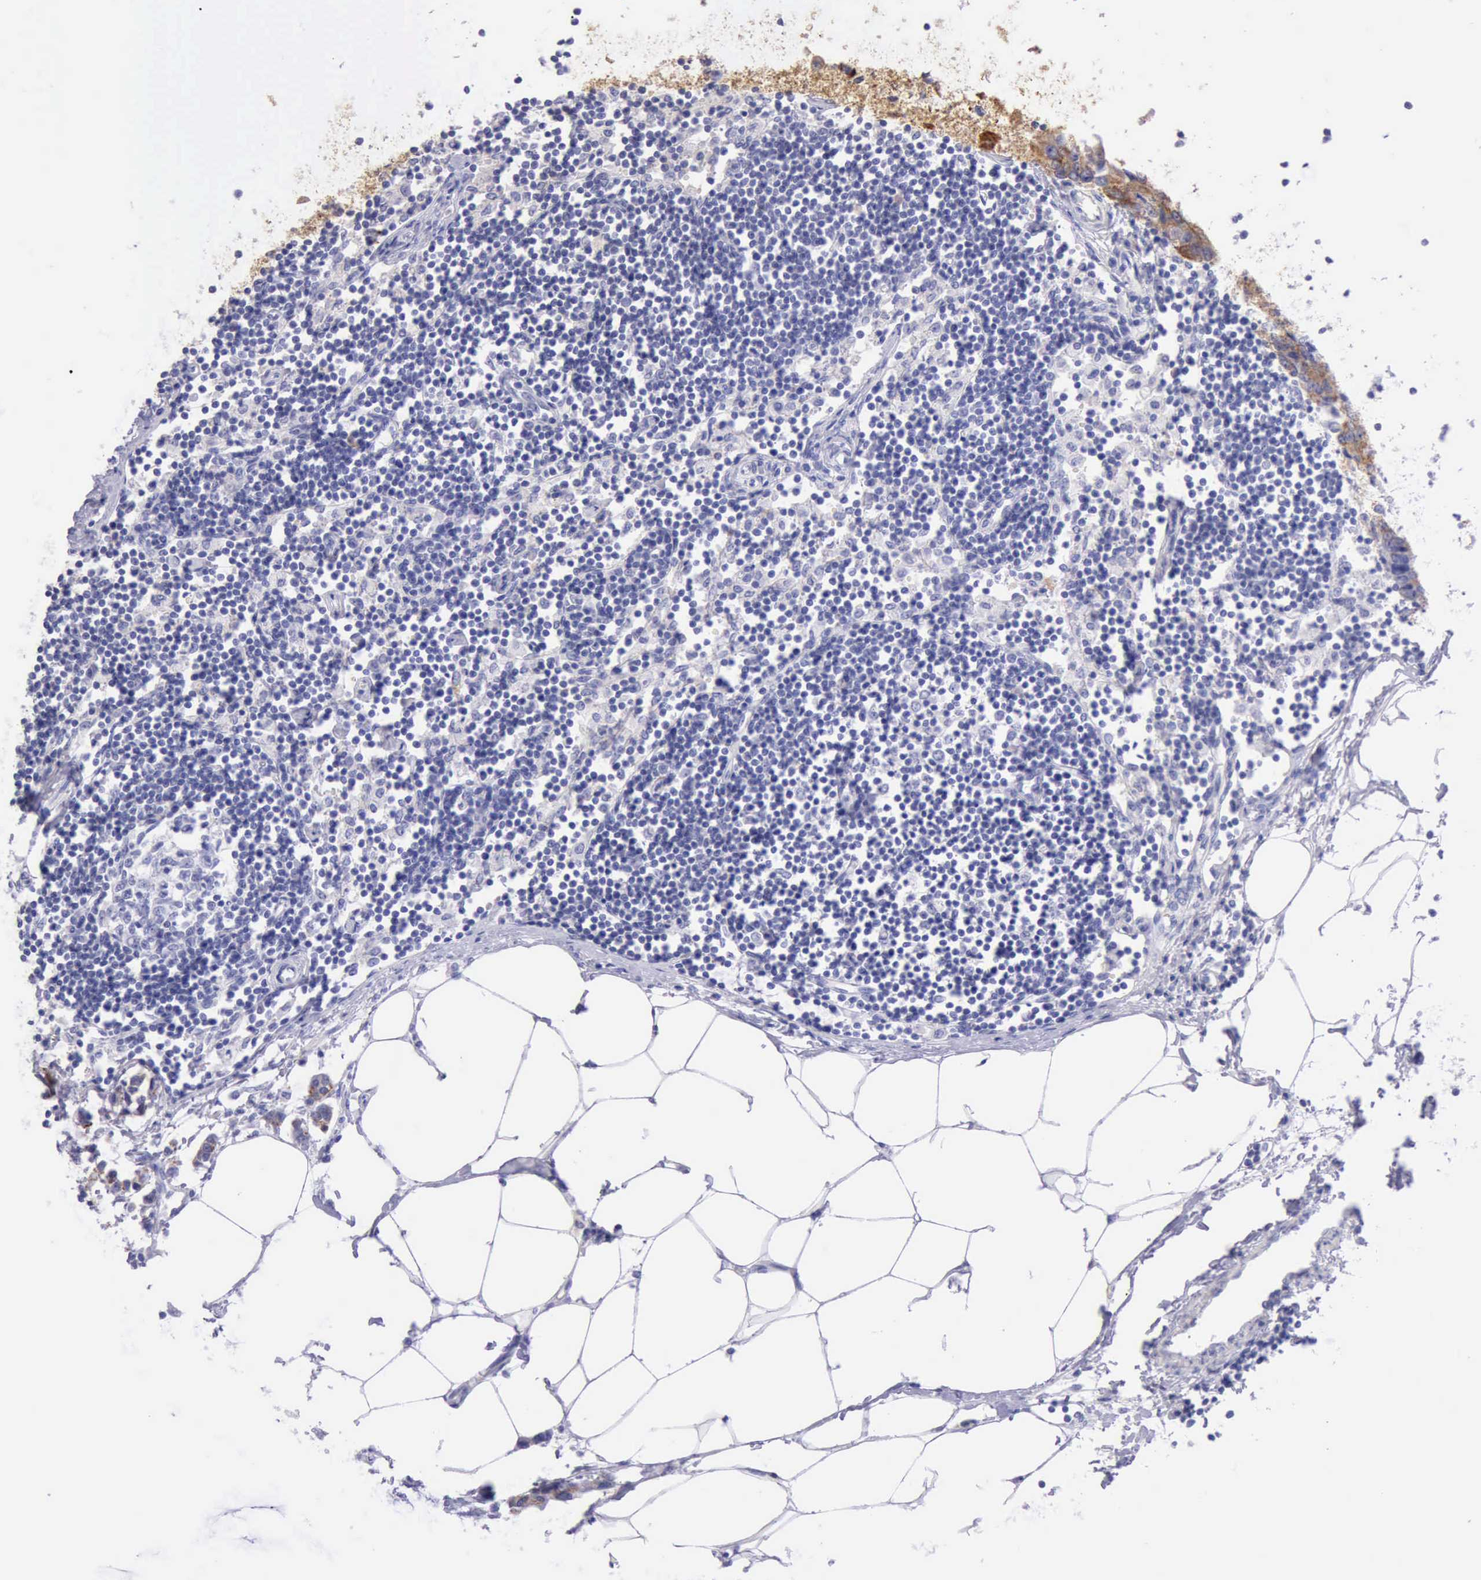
{"staining": {"intensity": "negative", "quantity": "none", "location": "none"}, "tissue": "colorectal cancer", "cell_type": "Tumor cells", "image_type": "cancer", "snomed": [{"axis": "morphology", "description": "Normal tissue, NOS"}, {"axis": "morphology", "description": "Adenocarcinoma, NOS"}, {"axis": "topography", "description": "Colon"}, {"axis": "topography", "description": "Peripheral nerve tissue"}], "caption": "IHC micrograph of human colorectal cancer stained for a protein (brown), which displays no positivity in tumor cells.", "gene": "KRT8", "patient": {"sex": "male", "age": 14}}